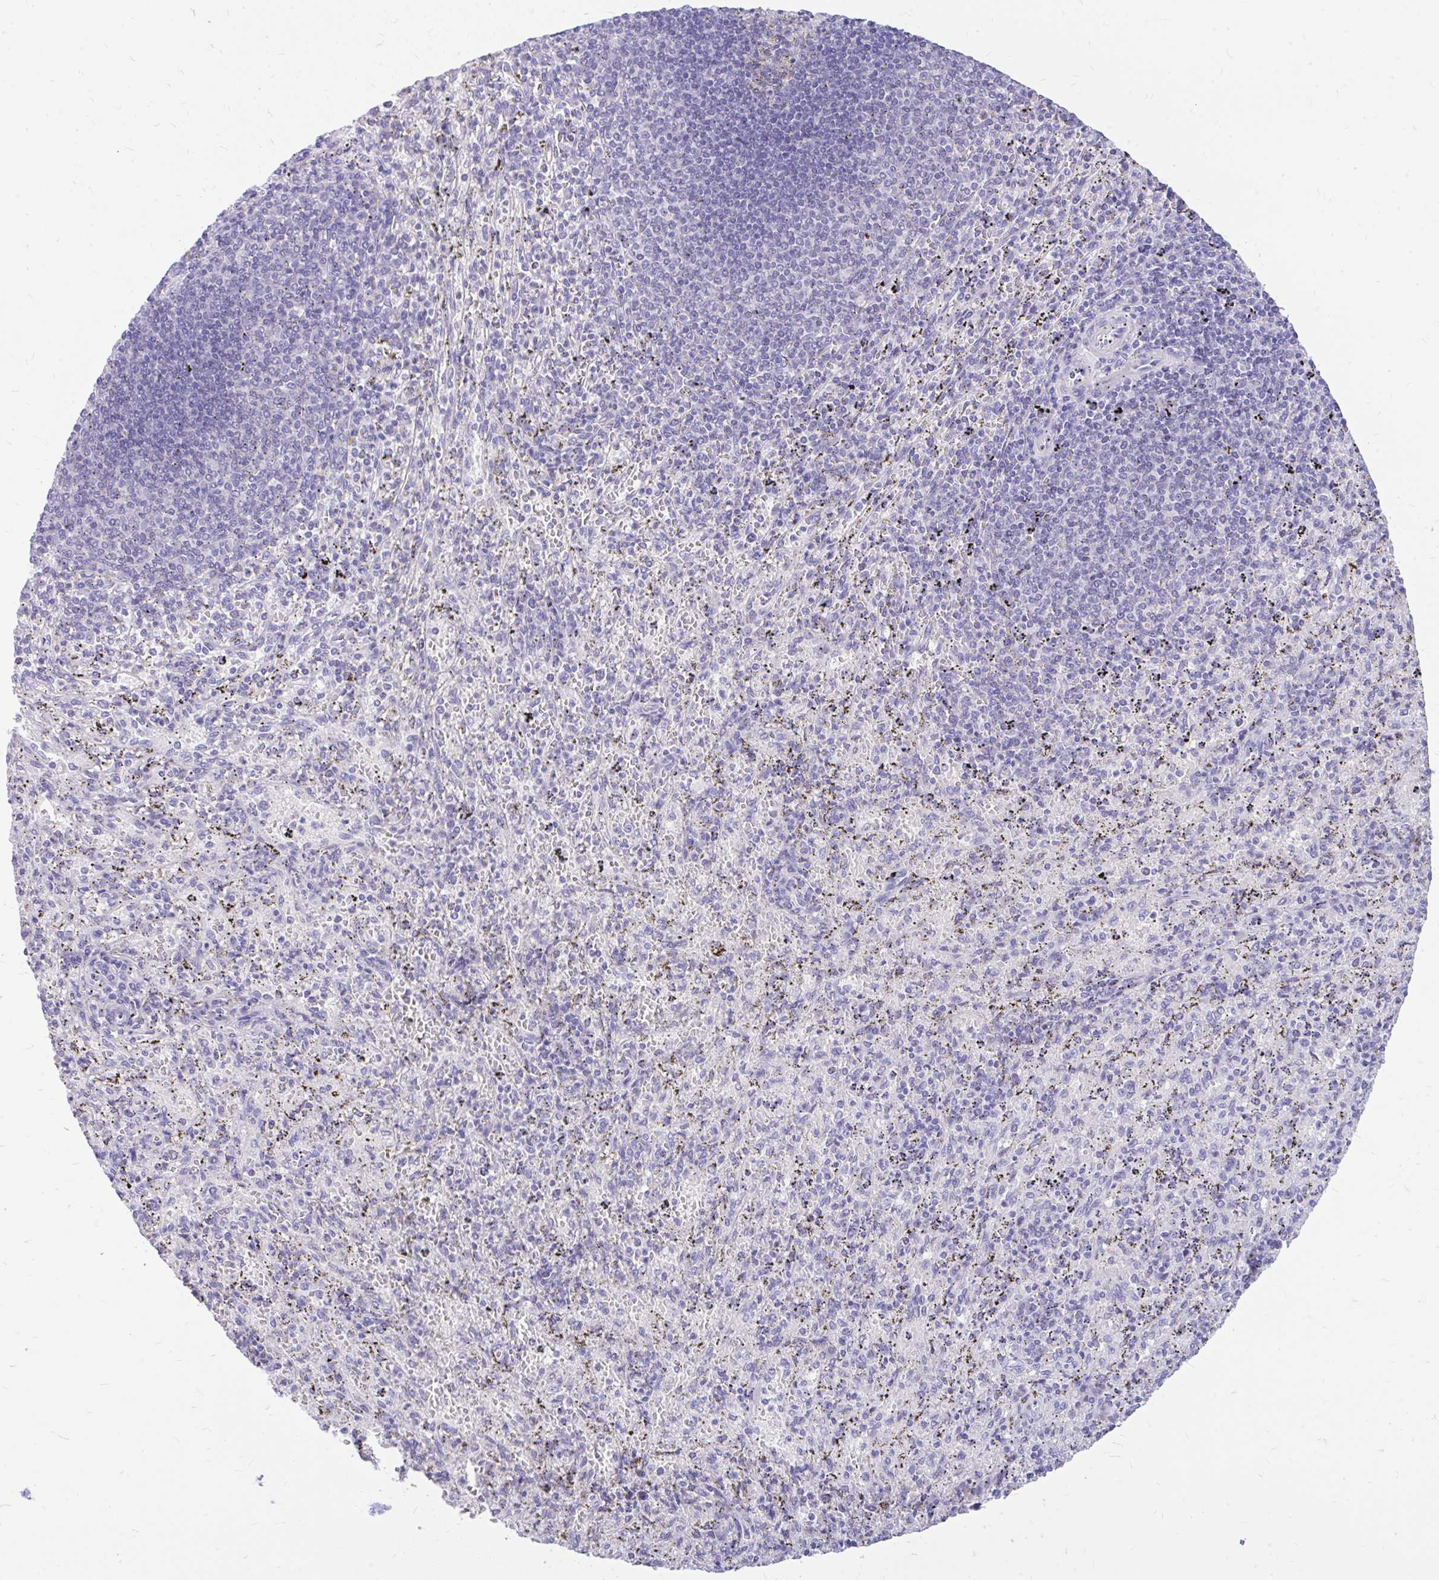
{"staining": {"intensity": "negative", "quantity": "none", "location": "none"}, "tissue": "spleen", "cell_type": "Cells in red pulp", "image_type": "normal", "snomed": [{"axis": "morphology", "description": "Normal tissue, NOS"}, {"axis": "topography", "description": "Spleen"}], "caption": "Micrograph shows no significant protein expression in cells in red pulp of unremarkable spleen. (DAB (3,3'-diaminobenzidine) immunohistochemistry, high magnification).", "gene": "MAP1LC3A", "patient": {"sex": "male", "age": 57}}